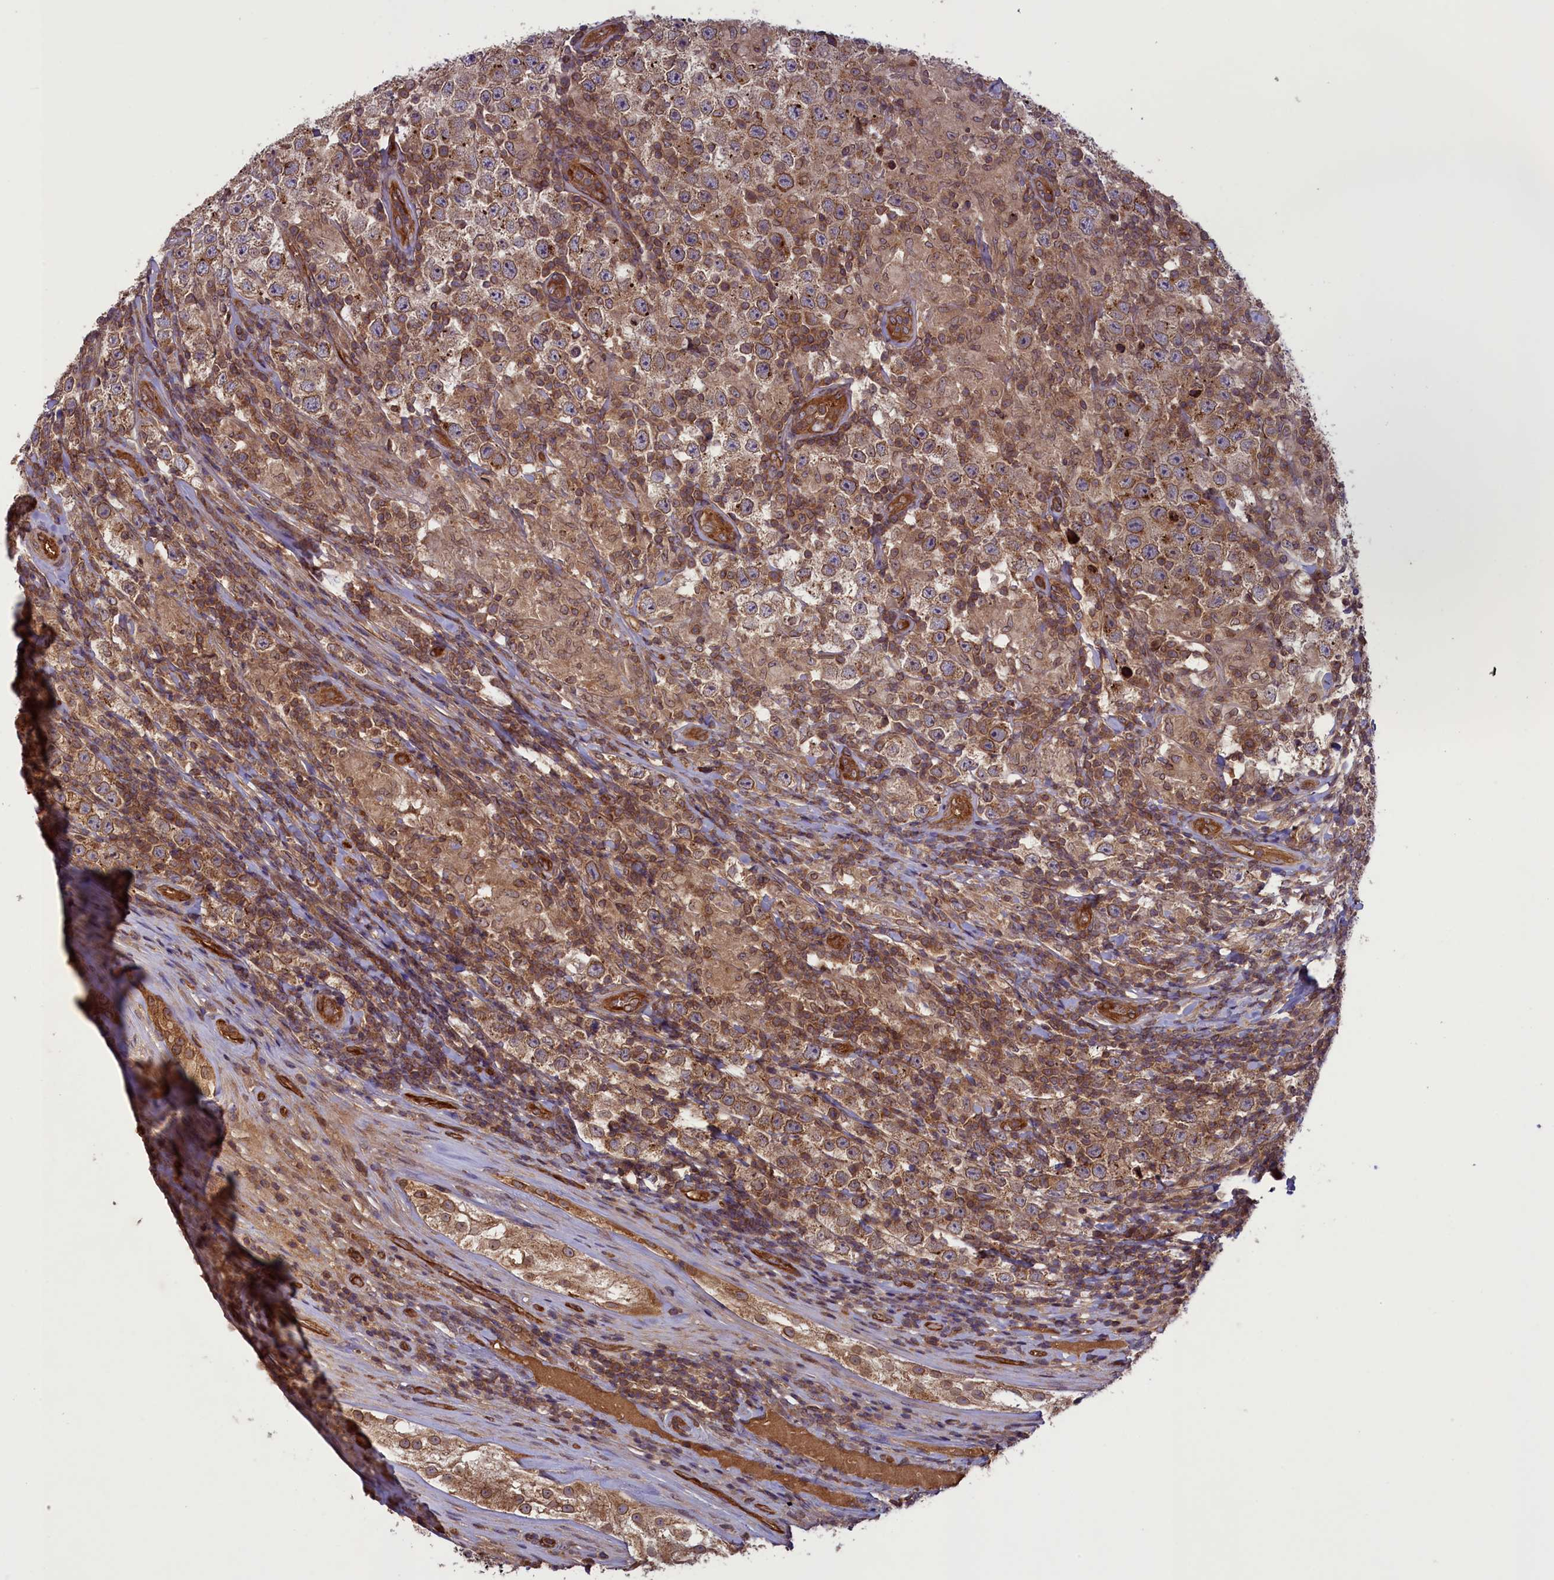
{"staining": {"intensity": "moderate", "quantity": ">75%", "location": "cytoplasmic/membranous"}, "tissue": "testis cancer", "cell_type": "Tumor cells", "image_type": "cancer", "snomed": [{"axis": "morphology", "description": "Normal tissue, NOS"}, {"axis": "morphology", "description": "Urothelial carcinoma, High grade"}, {"axis": "morphology", "description": "Seminoma, NOS"}, {"axis": "morphology", "description": "Carcinoma, Embryonal, NOS"}, {"axis": "topography", "description": "Urinary bladder"}, {"axis": "topography", "description": "Testis"}], "caption": "DAB immunohistochemical staining of testis cancer (urothelial carcinoma (high-grade)) exhibits moderate cytoplasmic/membranous protein expression in approximately >75% of tumor cells.", "gene": "CCDC125", "patient": {"sex": "male", "age": 41}}